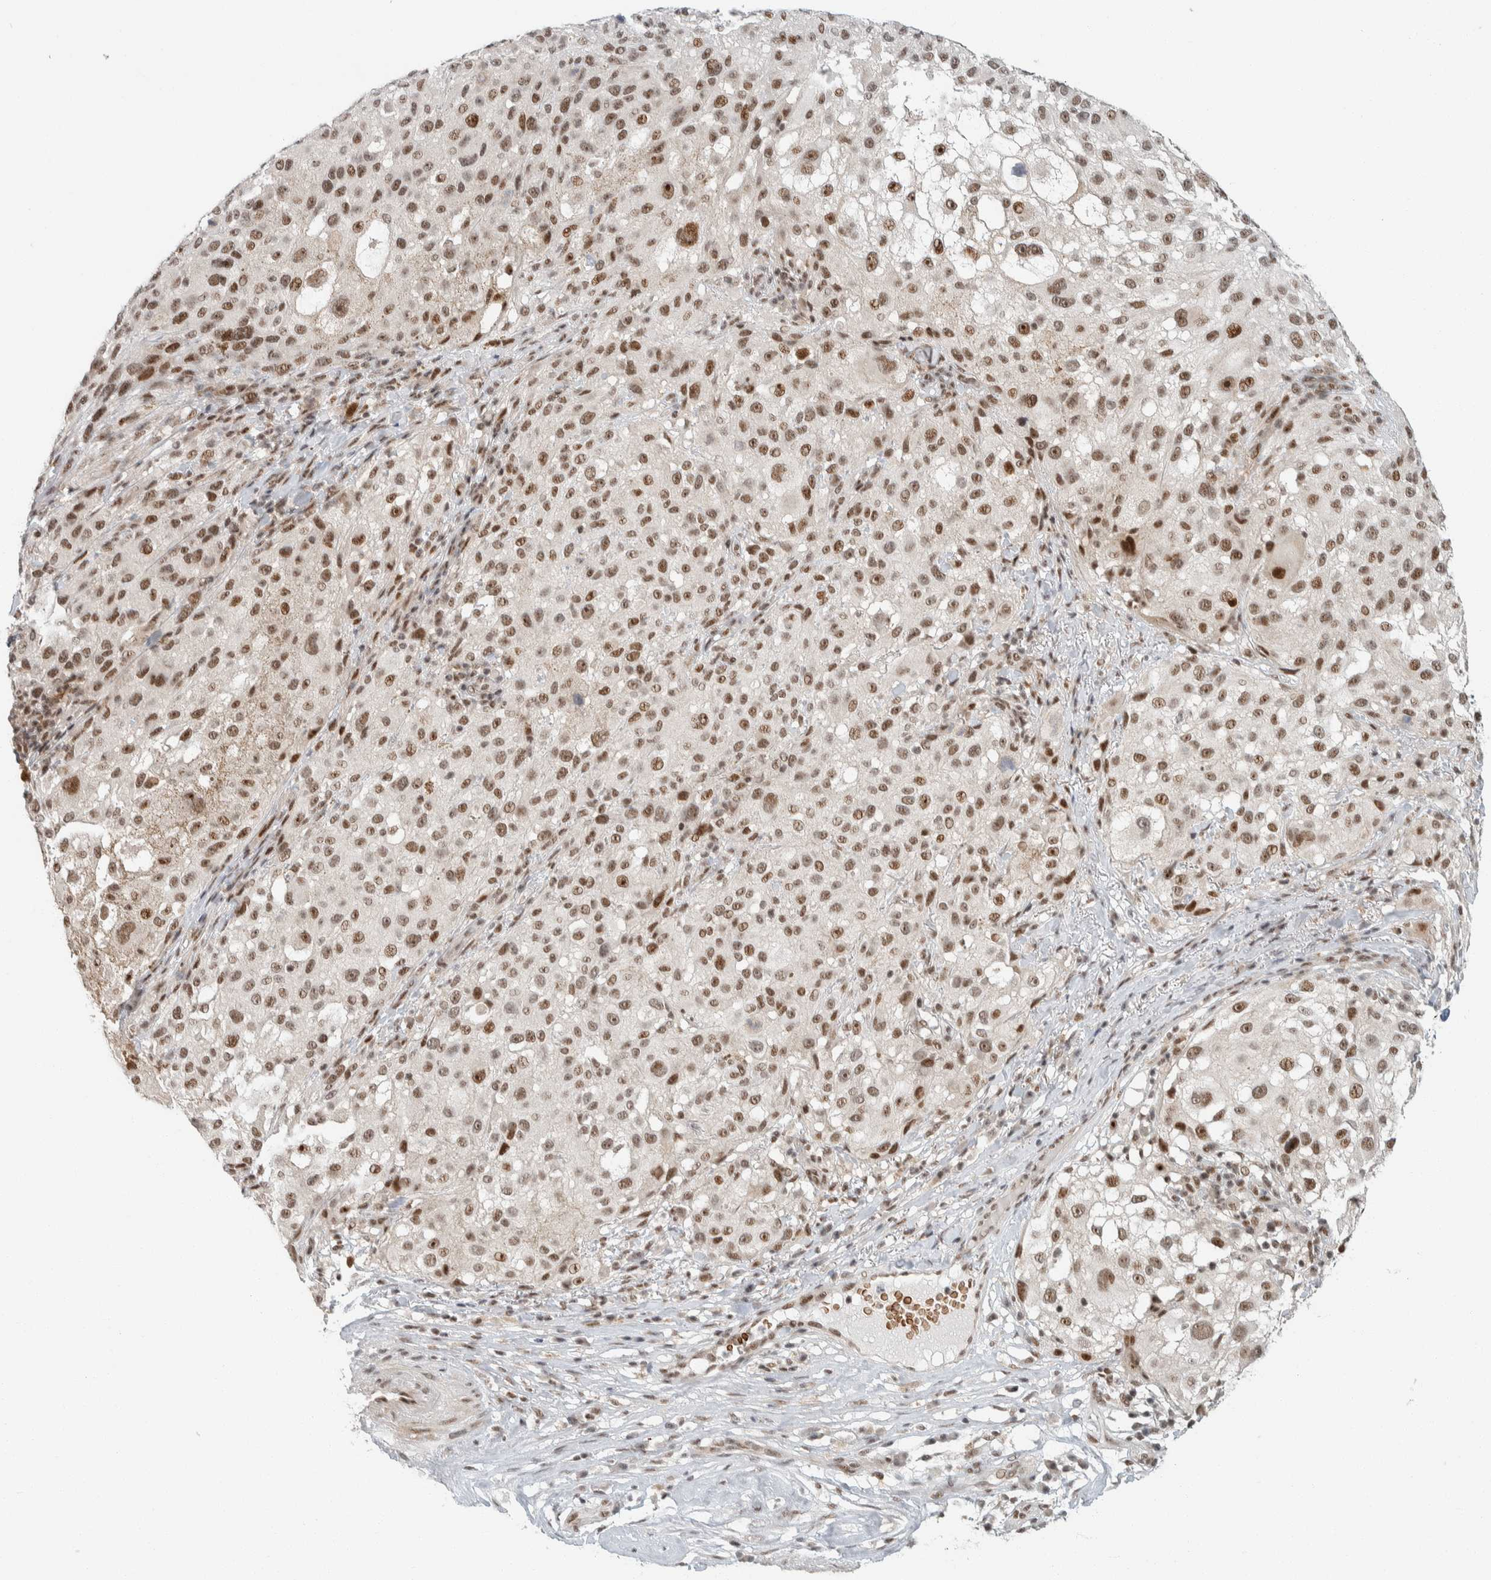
{"staining": {"intensity": "moderate", "quantity": ">75%", "location": "nuclear"}, "tissue": "melanoma", "cell_type": "Tumor cells", "image_type": "cancer", "snomed": [{"axis": "morphology", "description": "Necrosis, NOS"}, {"axis": "morphology", "description": "Malignant melanoma, NOS"}, {"axis": "topography", "description": "Skin"}], "caption": "IHC (DAB) staining of human malignant melanoma exhibits moderate nuclear protein positivity in approximately >75% of tumor cells.", "gene": "ZBTB2", "patient": {"sex": "female", "age": 87}}